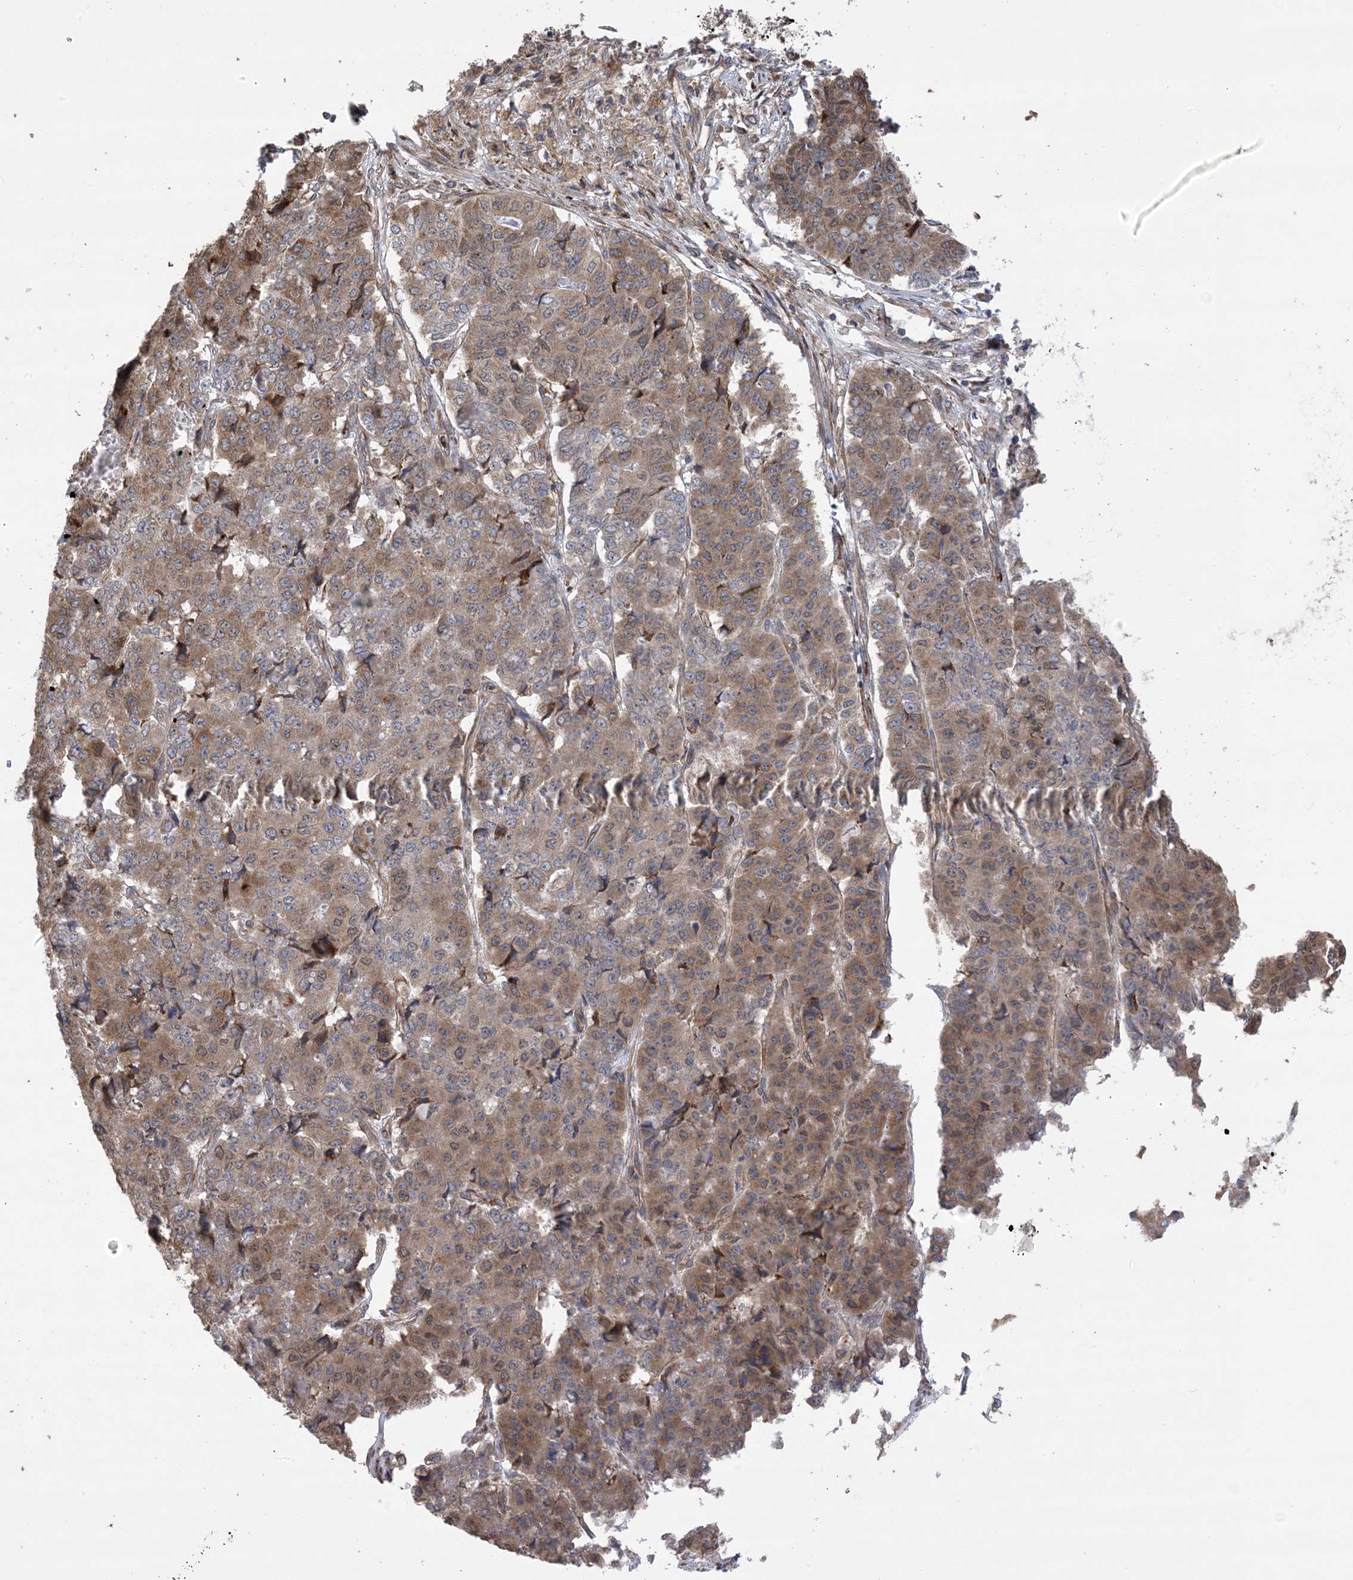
{"staining": {"intensity": "moderate", "quantity": "<25%", "location": "cytoplasmic/membranous"}, "tissue": "pancreatic cancer", "cell_type": "Tumor cells", "image_type": "cancer", "snomed": [{"axis": "morphology", "description": "Adenocarcinoma, NOS"}, {"axis": "topography", "description": "Pancreas"}], "caption": "The photomicrograph reveals a brown stain indicating the presence of a protein in the cytoplasmic/membranous of tumor cells in pancreatic cancer (adenocarcinoma).", "gene": "CLEC16A", "patient": {"sex": "male", "age": 50}}